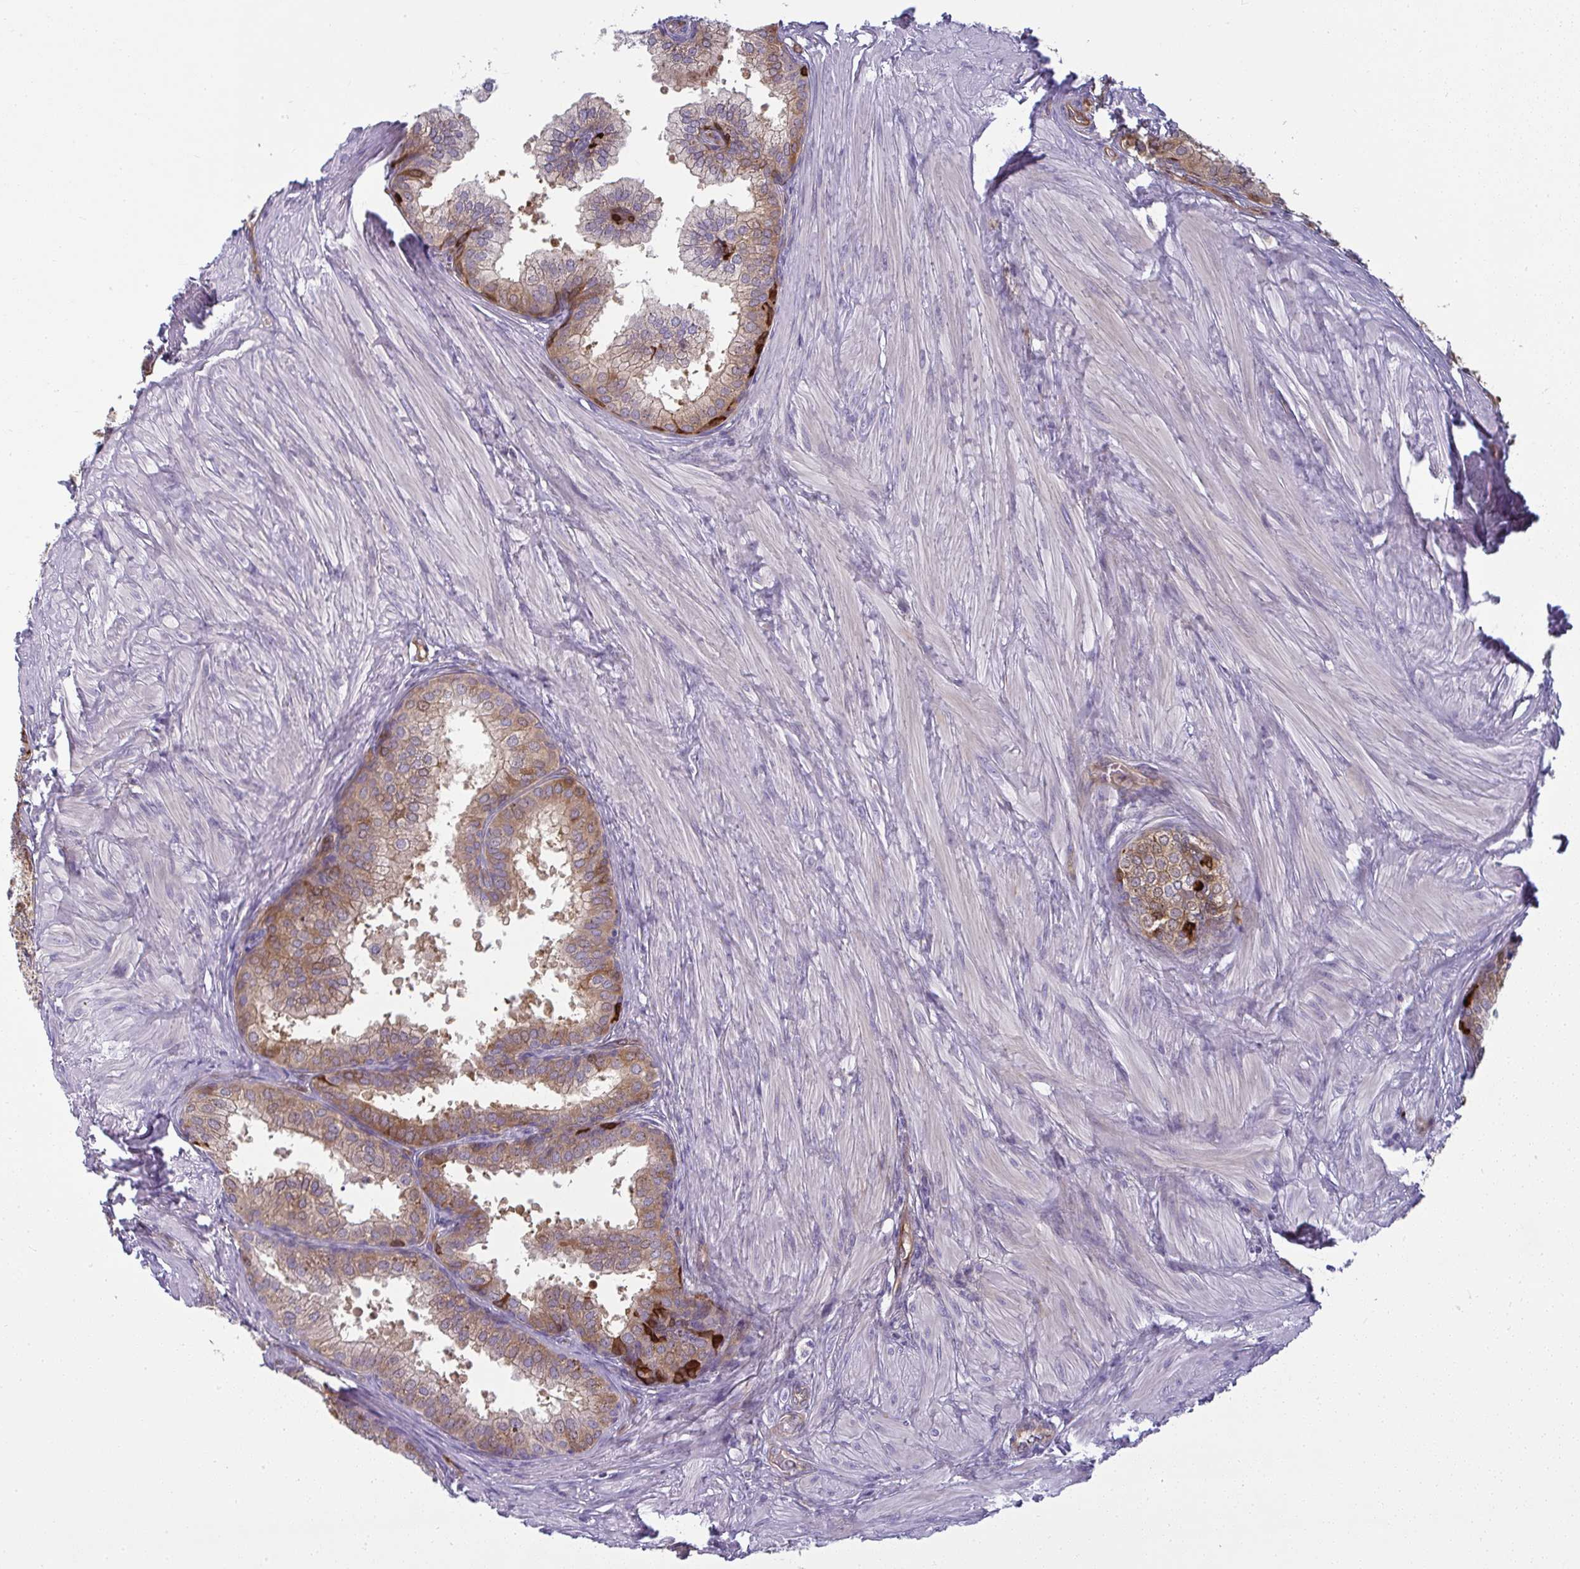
{"staining": {"intensity": "moderate", "quantity": ">75%", "location": "cytoplasmic/membranous"}, "tissue": "prostate", "cell_type": "Glandular cells", "image_type": "normal", "snomed": [{"axis": "morphology", "description": "Normal tissue, NOS"}, {"axis": "topography", "description": "Prostate"}, {"axis": "topography", "description": "Peripheral nerve tissue"}], "caption": "Immunohistochemical staining of benign prostate shows >75% levels of moderate cytoplasmic/membranous protein expression in approximately >75% of glandular cells.", "gene": "IFIT3", "patient": {"sex": "male", "age": 55}}